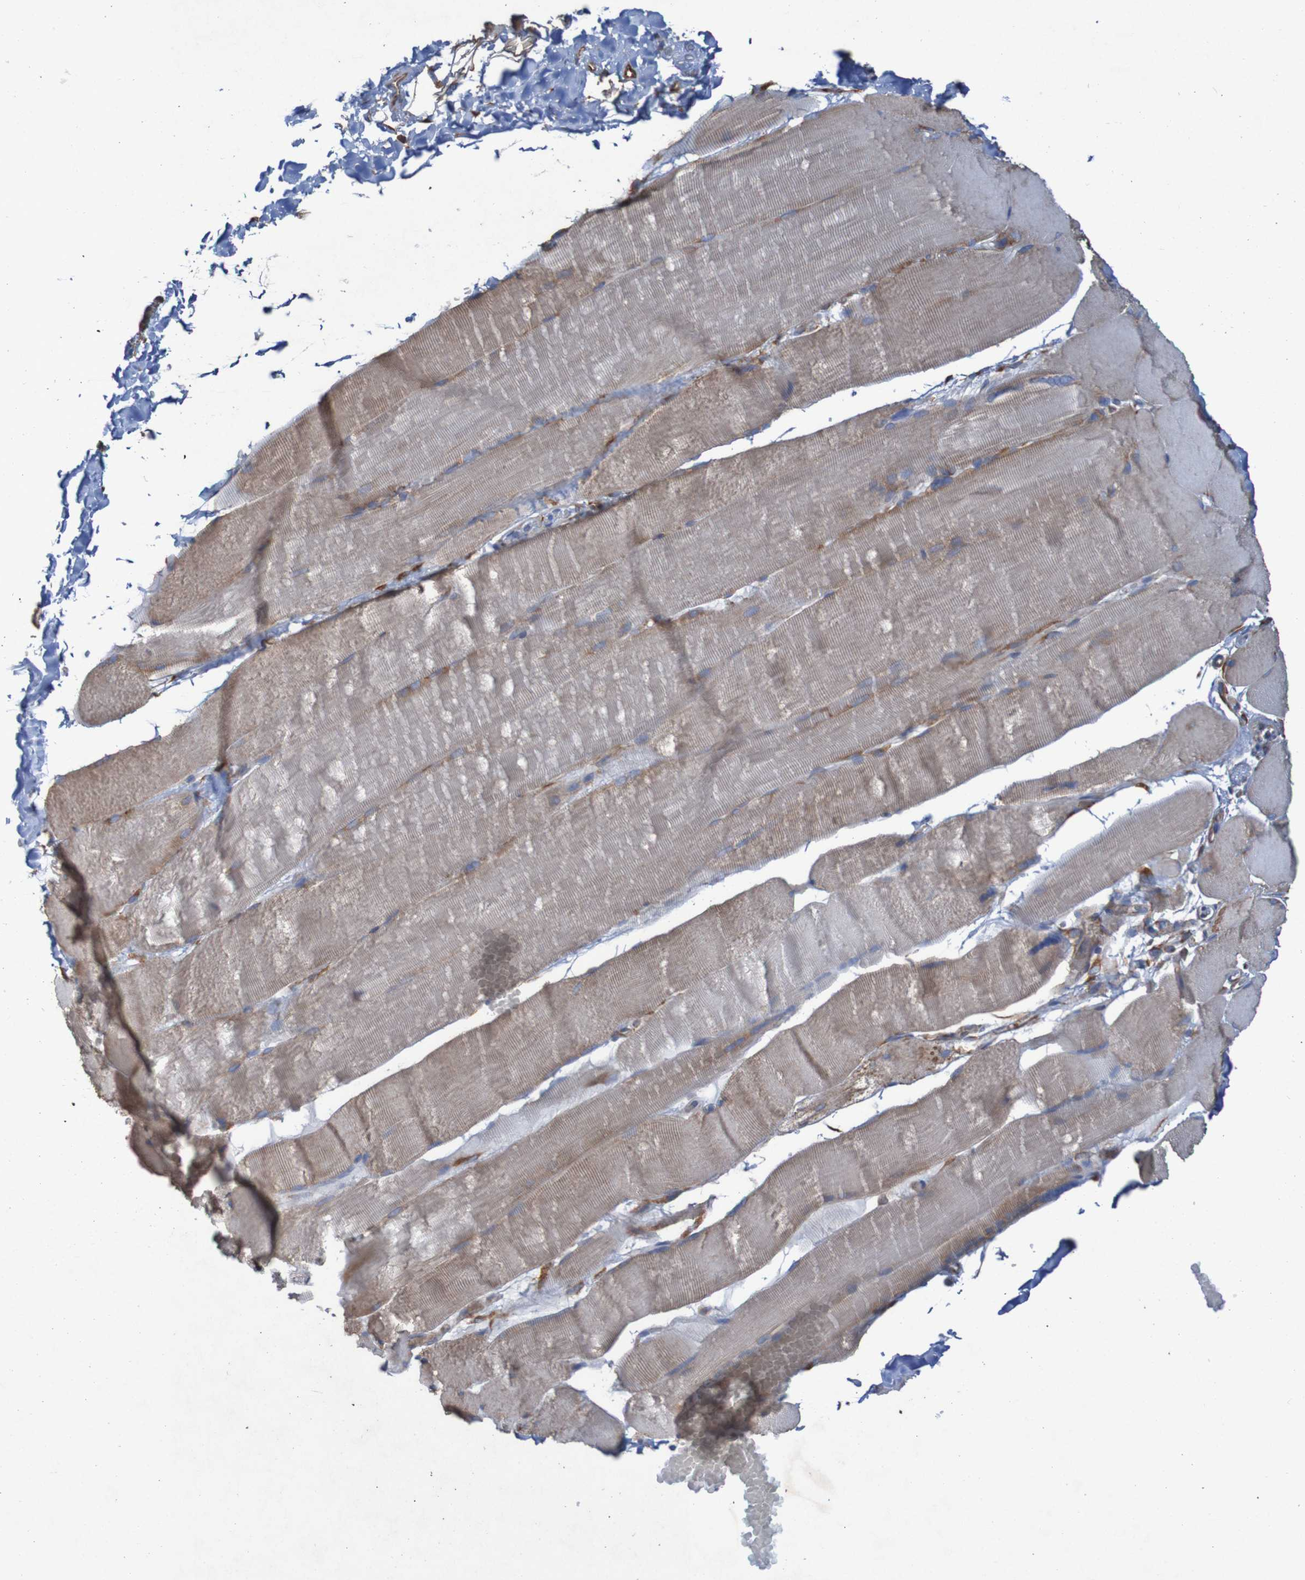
{"staining": {"intensity": "weak", "quantity": ">75%", "location": "cytoplasmic/membranous"}, "tissue": "skeletal muscle", "cell_type": "Myocytes", "image_type": "normal", "snomed": [{"axis": "morphology", "description": "Normal tissue, NOS"}, {"axis": "topography", "description": "Skin"}, {"axis": "topography", "description": "Skeletal muscle"}], "caption": "Weak cytoplasmic/membranous positivity is identified in about >75% of myocytes in unremarkable skeletal muscle.", "gene": "RPL10L", "patient": {"sex": "male", "age": 83}}